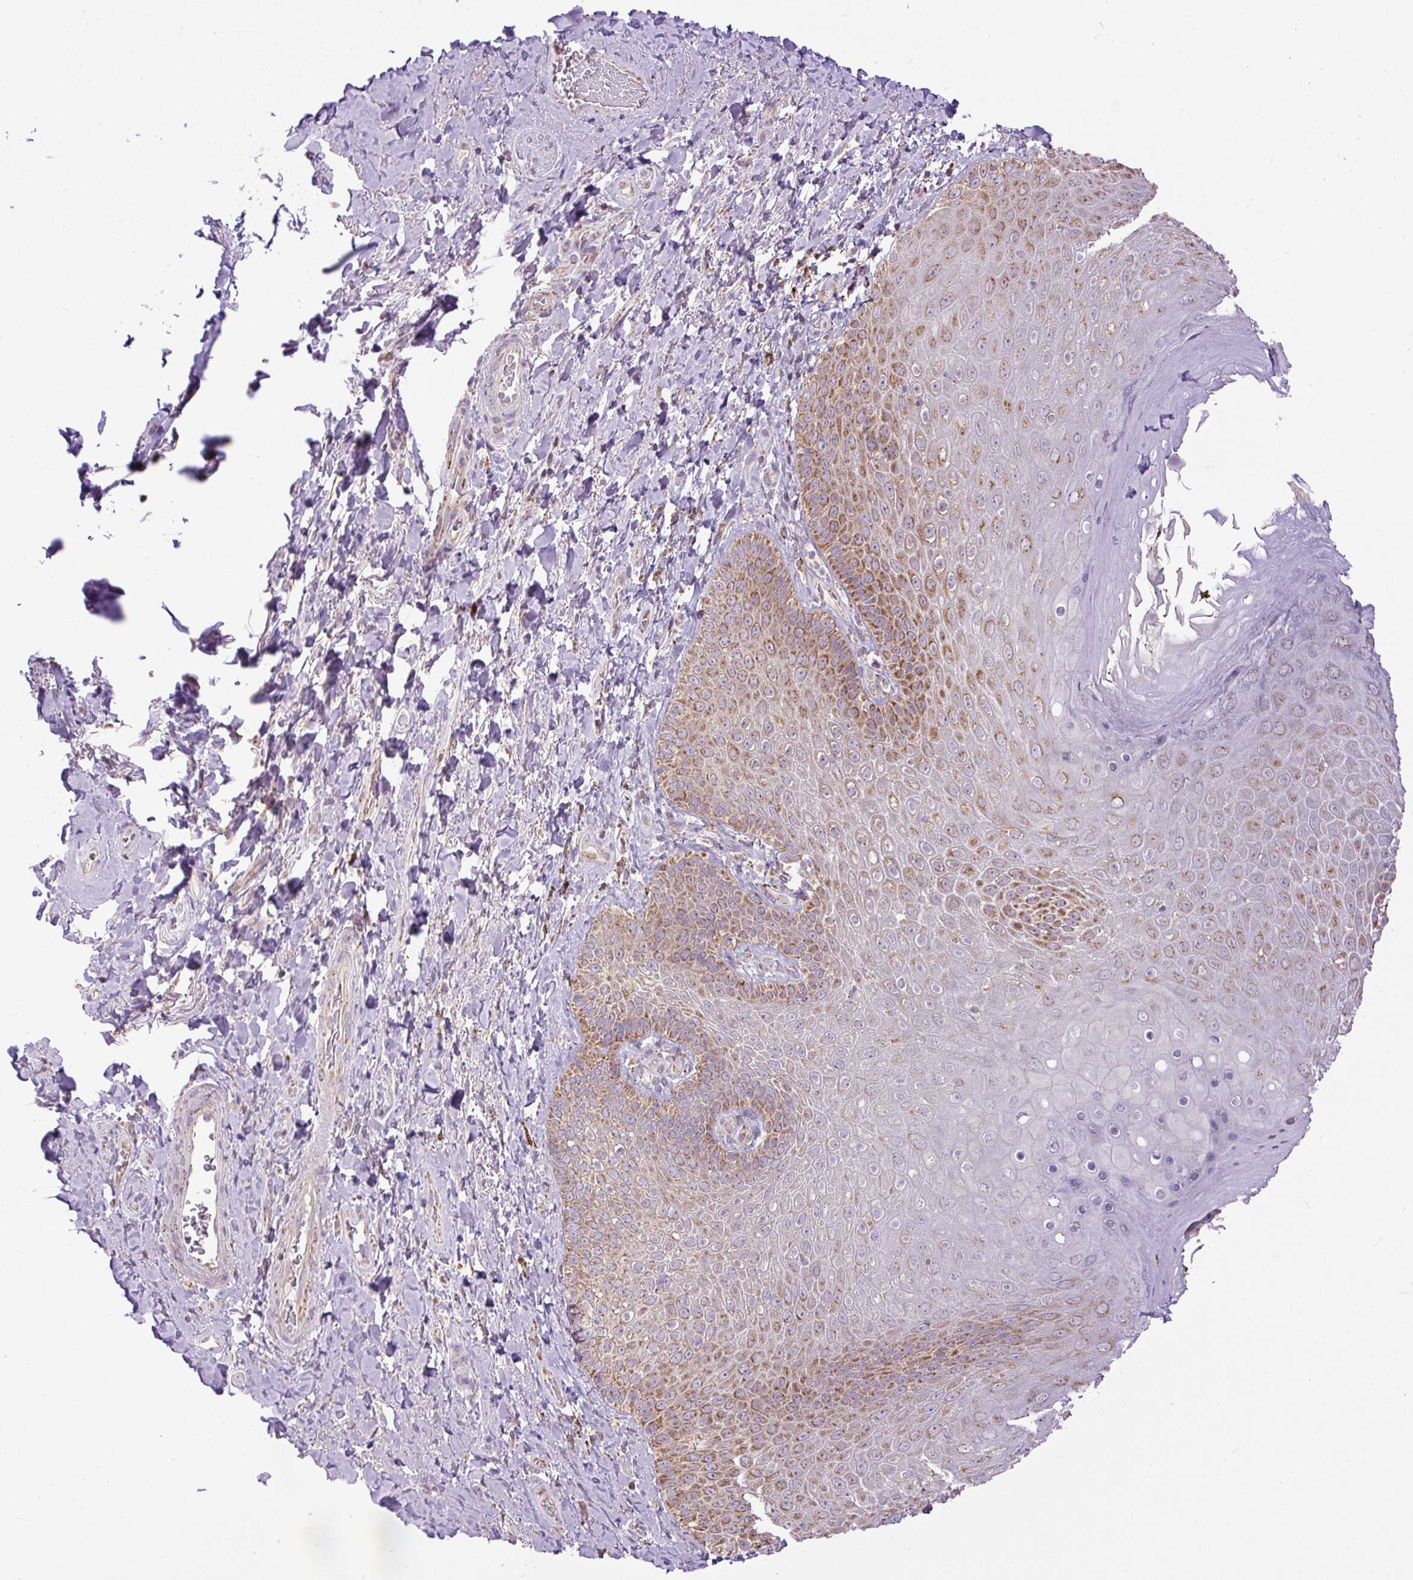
{"staining": {"intensity": "moderate", "quantity": "25%-75%", "location": "cytoplasmic/membranous"}, "tissue": "skin", "cell_type": "Epidermal cells", "image_type": "normal", "snomed": [{"axis": "morphology", "description": "Normal tissue, NOS"}, {"axis": "topography", "description": "Anal"}, {"axis": "topography", "description": "Peripheral nerve tissue"}], "caption": "A brown stain shows moderate cytoplasmic/membranous staining of a protein in epidermal cells of normal skin. (Brightfield microscopy of DAB IHC at high magnification).", "gene": "TM2D3", "patient": {"sex": "male", "age": 53}}